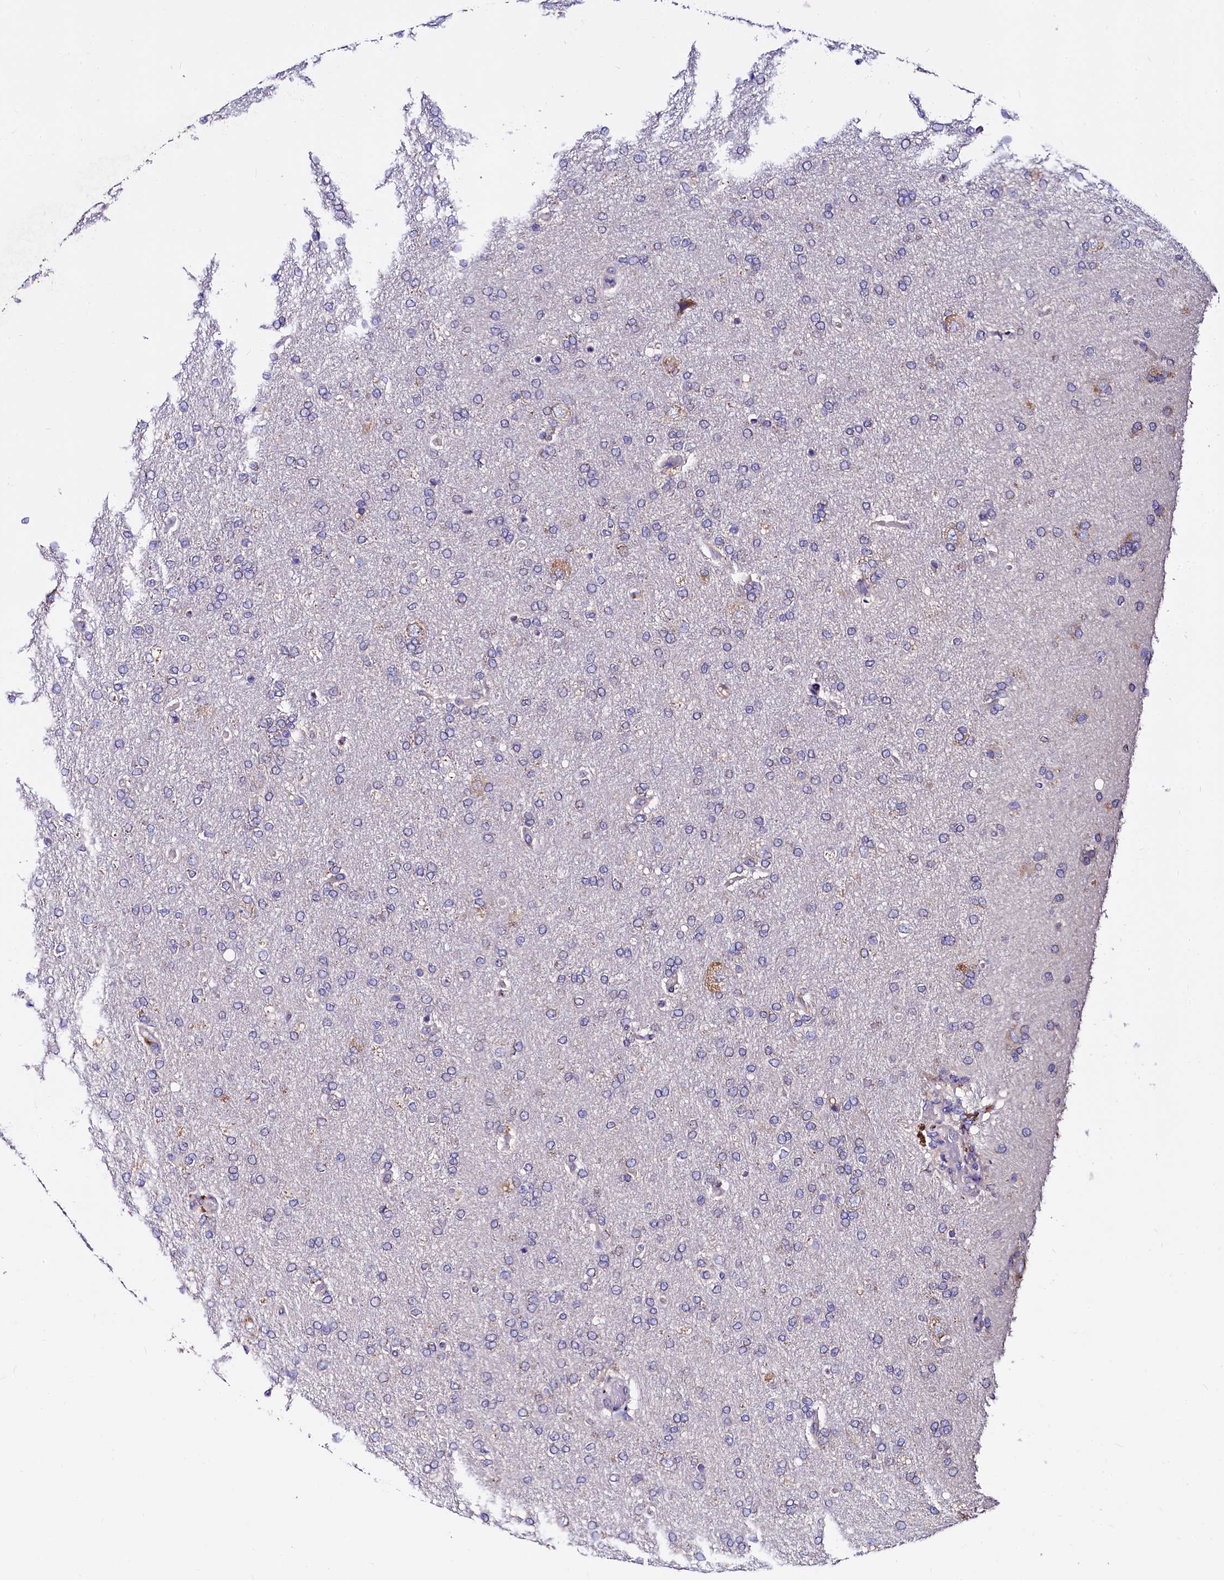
{"staining": {"intensity": "weak", "quantity": "<25%", "location": "cytoplasmic/membranous"}, "tissue": "glioma", "cell_type": "Tumor cells", "image_type": "cancer", "snomed": [{"axis": "morphology", "description": "Glioma, malignant, High grade"}, {"axis": "topography", "description": "Brain"}], "caption": "The micrograph reveals no staining of tumor cells in glioma.", "gene": "QARS1", "patient": {"sex": "male", "age": 72}}